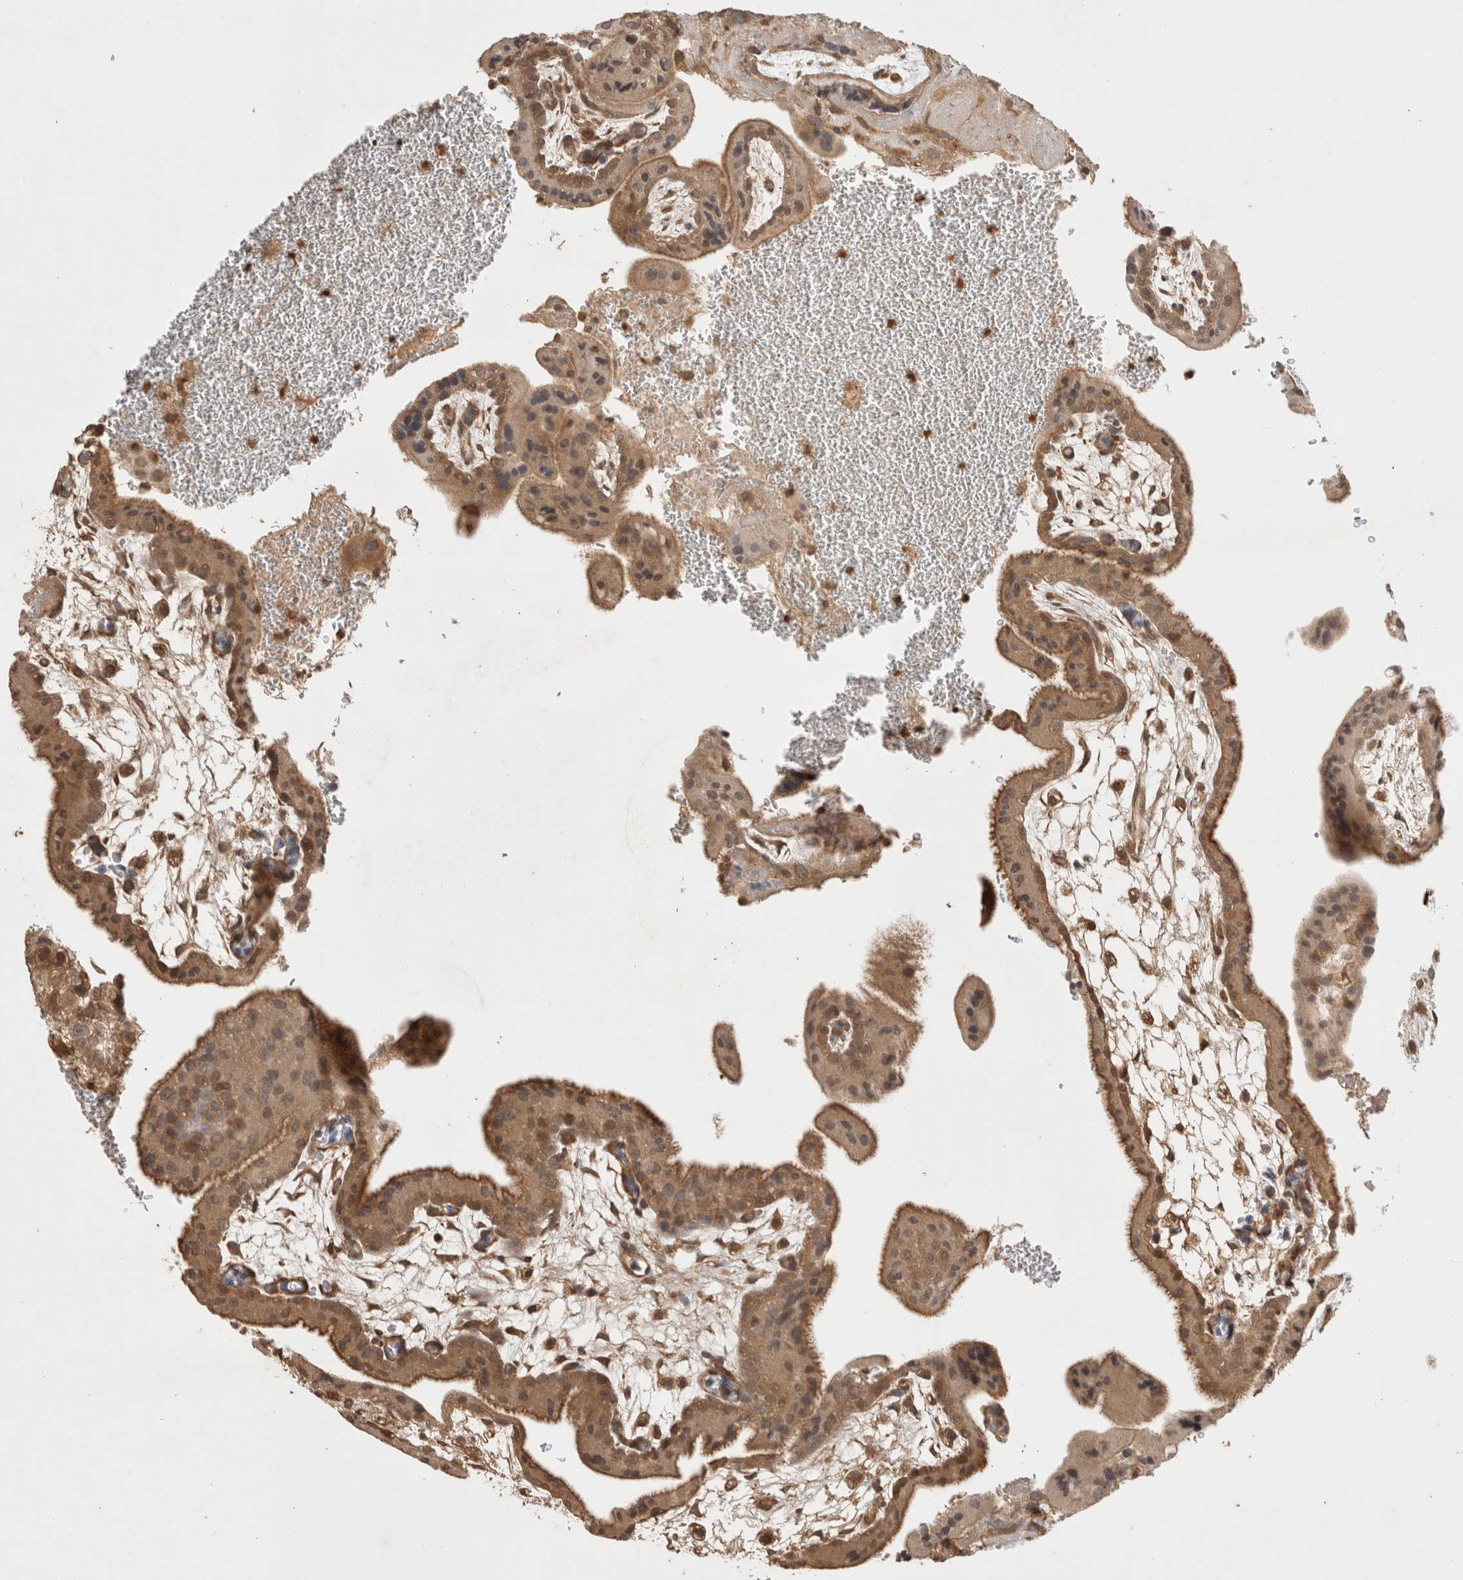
{"staining": {"intensity": "moderate", "quantity": ">75%", "location": "cytoplasmic/membranous"}, "tissue": "placenta", "cell_type": "Decidual cells", "image_type": "normal", "snomed": [{"axis": "morphology", "description": "Normal tissue, NOS"}, {"axis": "topography", "description": "Placenta"}], "caption": "Immunohistochemical staining of unremarkable human placenta reveals medium levels of moderate cytoplasmic/membranous expression in approximately >75% of decidual cells. (Stains: DAB (3,3'-diaminobenzidine) in brown, nuclei in blue, Microscopy: brightfield microscopy at high magnification).", "gene": "PRMT3", "patient": {"sex": "female", "age": 35}}